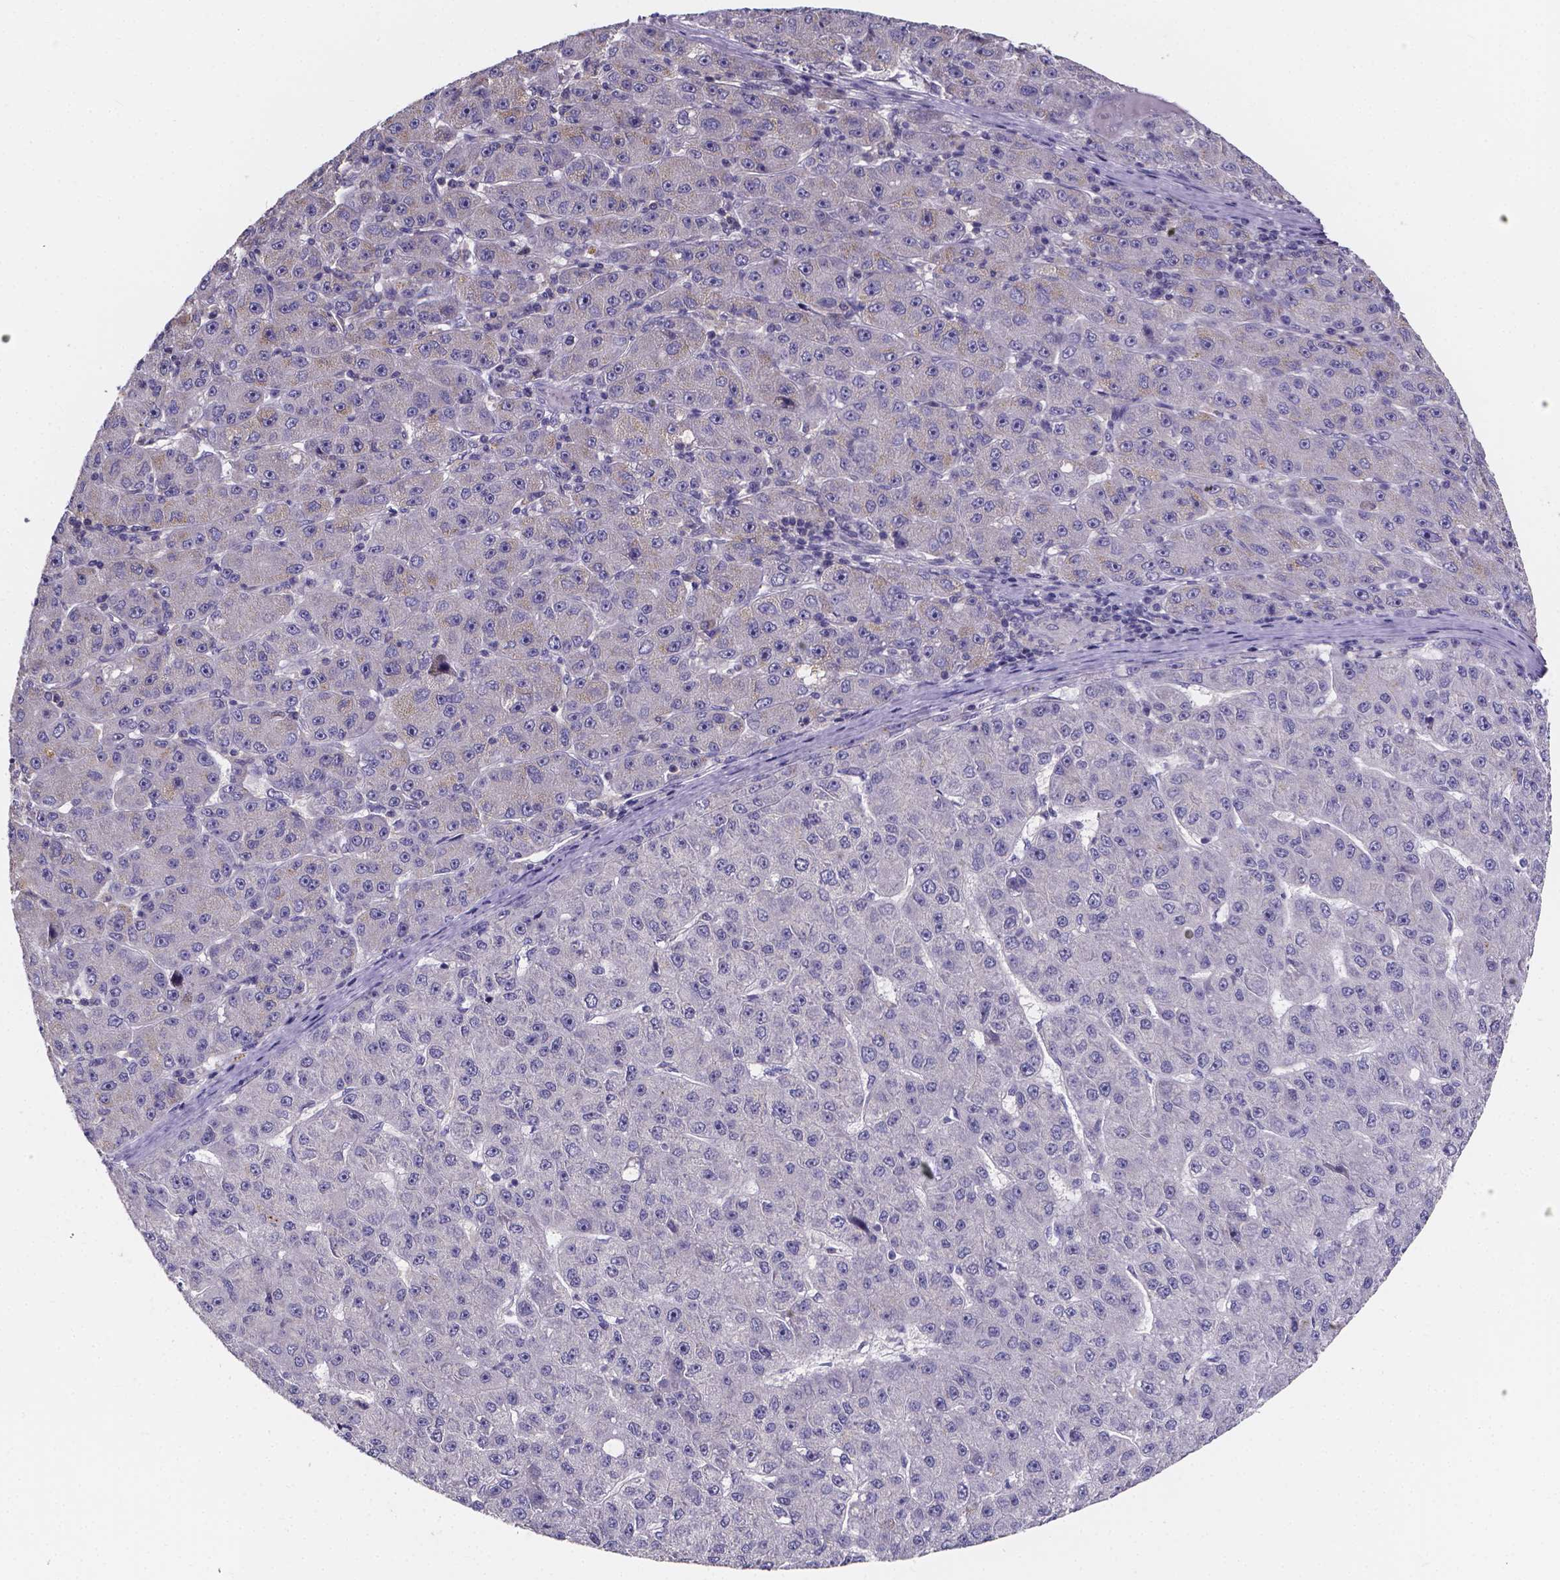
{"staining": {"intensity": "negative", "quantity": "none", "location": "none"}, "tissue": "liver cancer", "cell_type": "Tumor cells", "image_type": "cancer", "snomed": [{"axis": "morphology", "description": "Carcinoma, Hepatocellular, NOS"}, {"axis": "topography", "description": "Liver"}], "caption": "Immunohistochemical staining of human liver cancer displays no significant staining in tumor cells. The staining is performed using DAB brown chromogen with nuclei counter-stained in using hematoxylin.", "gene": "SPOCD1", "patient": {"sex": "male", "age": 67}}